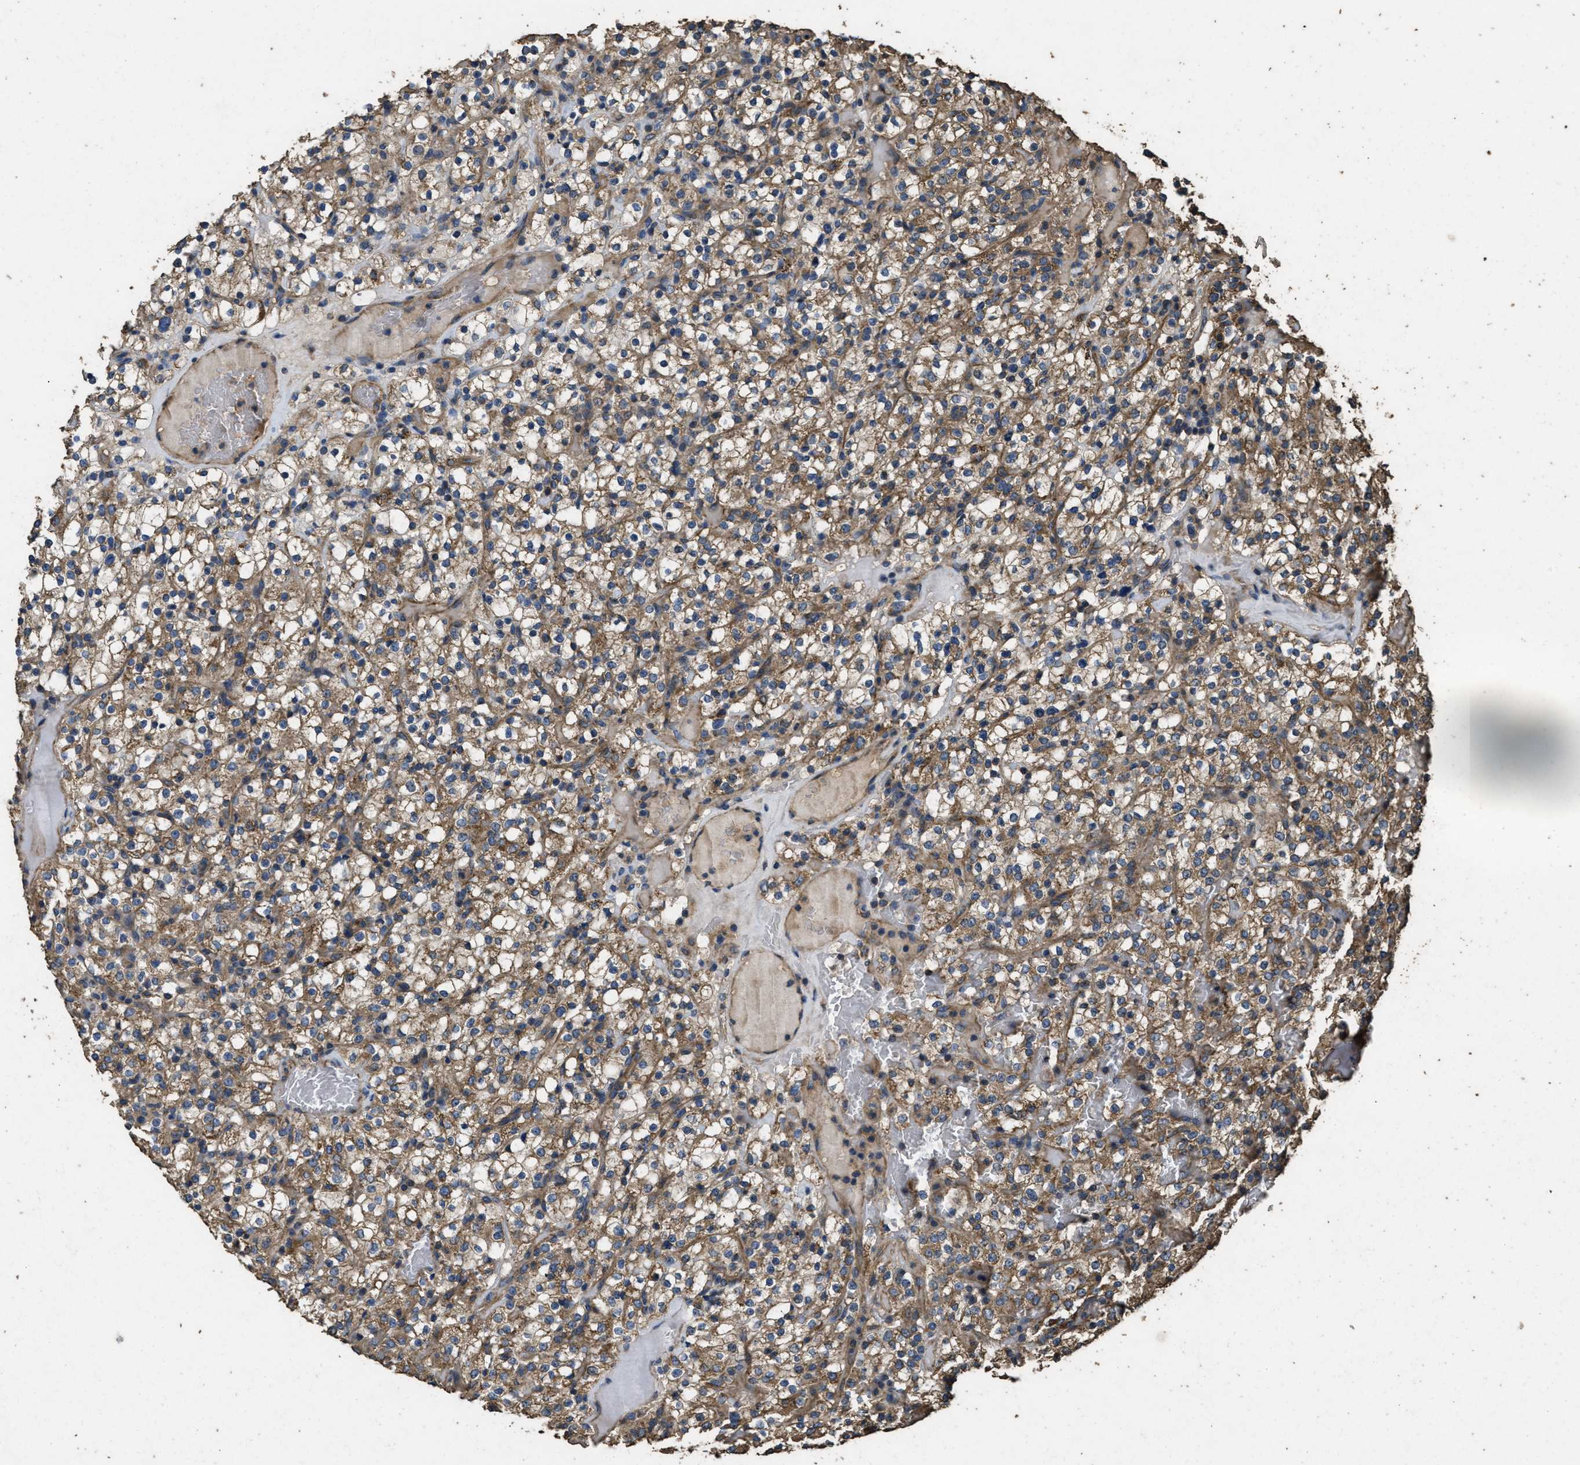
{"staining": {"intensity": "moderate", "quantity": ">75%", "location": "cytoplasmic/membranous"}, "tissue": "renal cancer", "cell_type": "Tumor cells", "image_type": "cancer", "snomed": [{"axis": "morphology", "description": "Normal tissue, NOS"}, {"axis": "morphology", "description": "Adenocarcinoma, NOS"}, {"axis": "topography", "description": "Kidney"}], "caption": "A histopathology image of human renal adenocarcinoma stained for a protein exhibits moderate cytoplasmic/membranous brown staining in tumor cells. The protein is shown in brown color, while the nuclei are stained blue.", "gene": "CYRIA", "patient": {"sex": "female", "age": 72}}